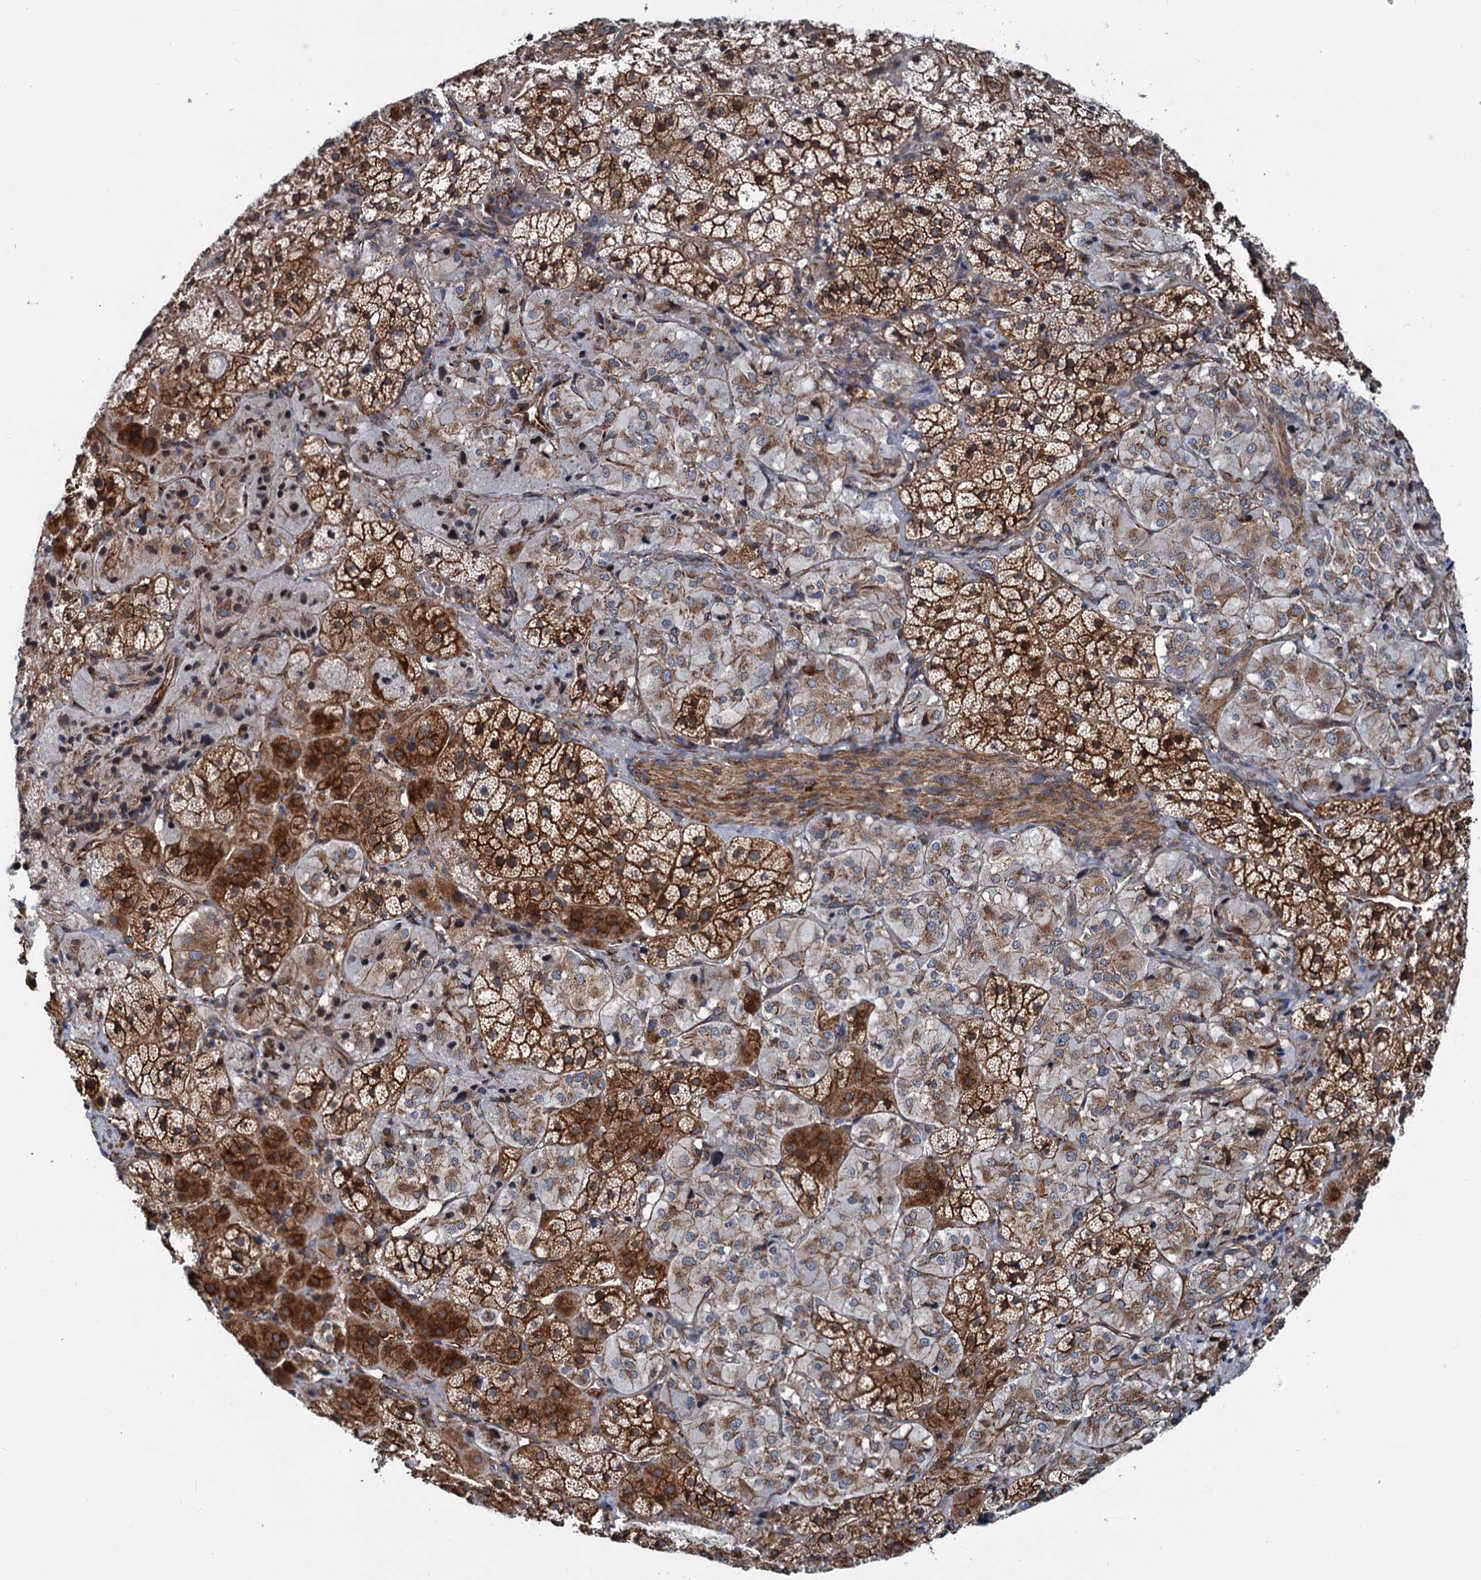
{"staining": {"intensity": "moderate", "quantity": ">75%", "location": "cytoplasmic/membranous"}, "tissue": "adrenal gland", "cell_type": "Glandular cells", "image_type": "normal", "snomed": [{"axis": "morphology", "description": "Normal tissue, NOS"}, {"axis": "topography", "description": "Adrenal gland"}], "caption": "There is medium levels of moderate cytoplasmic/membranous staining in glandular cells of benign adrenal gland, as demonstrated by immunohistochemical staining (brown color).", "gene": "PSEN1", "patient": {"sex": "female", "age": 44}}